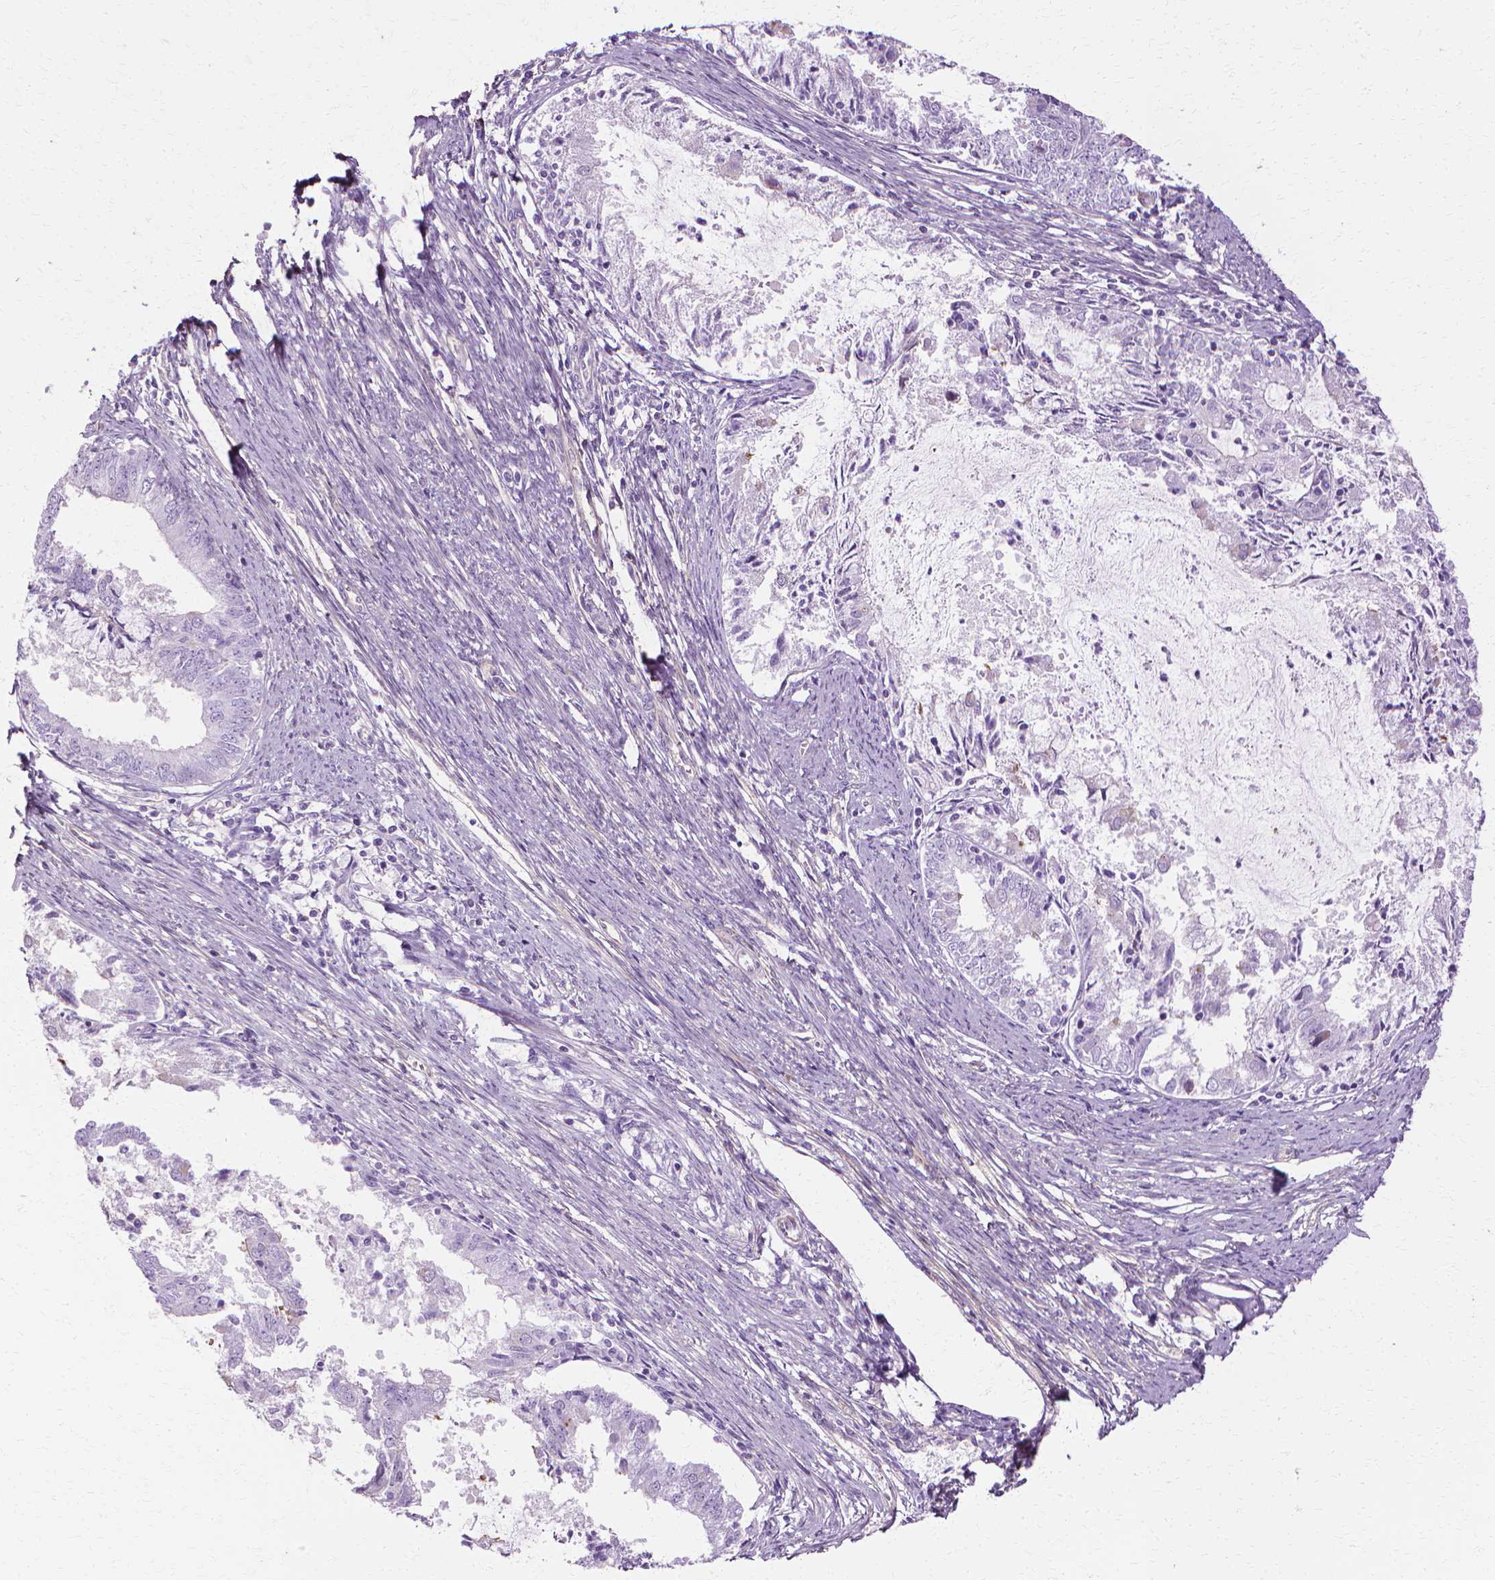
{"staining": {"intensity": "negative", "quantity": "none", "location": "none"}, "tissue": "endometrial cancer", "cell_type": "Tumor cells", "image_type": "cancer", "snomed": [{"axis": "morphology", "description": "Adenocarcinoma, NOS"}, {"axis": "topography", "description": "Endometrium"}], "caption": "Endometrial adenocarcinoma was stained to show a protein in brown. There is no significant staining in tumor cells.", "gene": "CFAP157", "patient": {"sex": "female", "age": 57}}